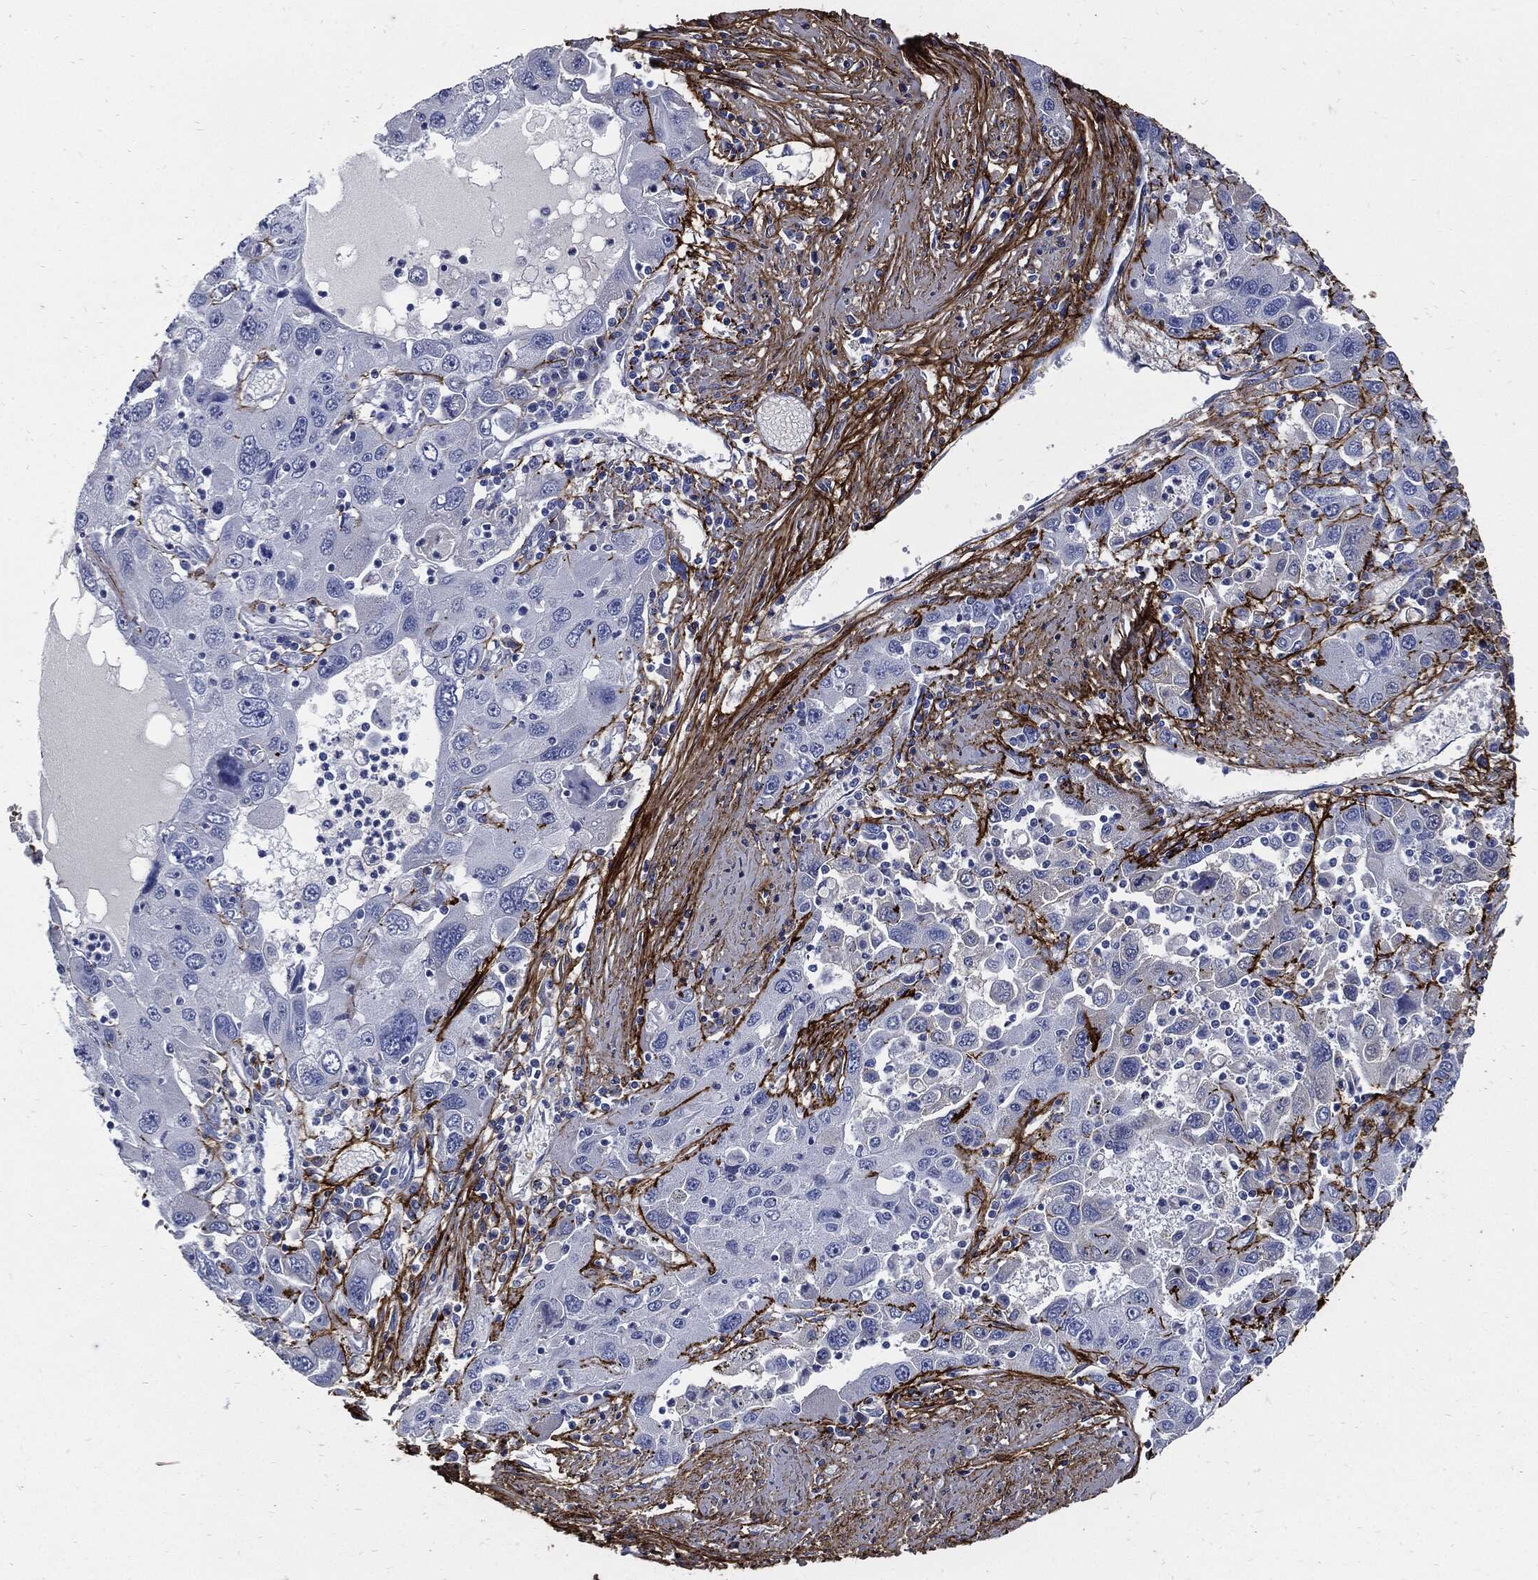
{"staining": {"intensity": "weak", "quantity": "<25%", "location": "cytoplasmic/membranous"}, "tissue": "stomach cancer", "cell_type": "Tumor cells", "image_type": "cancer", "snomed": [{"axis": "morphology", "description": "Adenocarcinoma, NOS"}, {"axis": "topography", "description": "Stomach"}], "caption": "The image displays no significant staining in tumor cells of stomach cancer (adenocarcinoma).", "gene": "FBN1", "patient": {"sex": "male", "age": 56}}